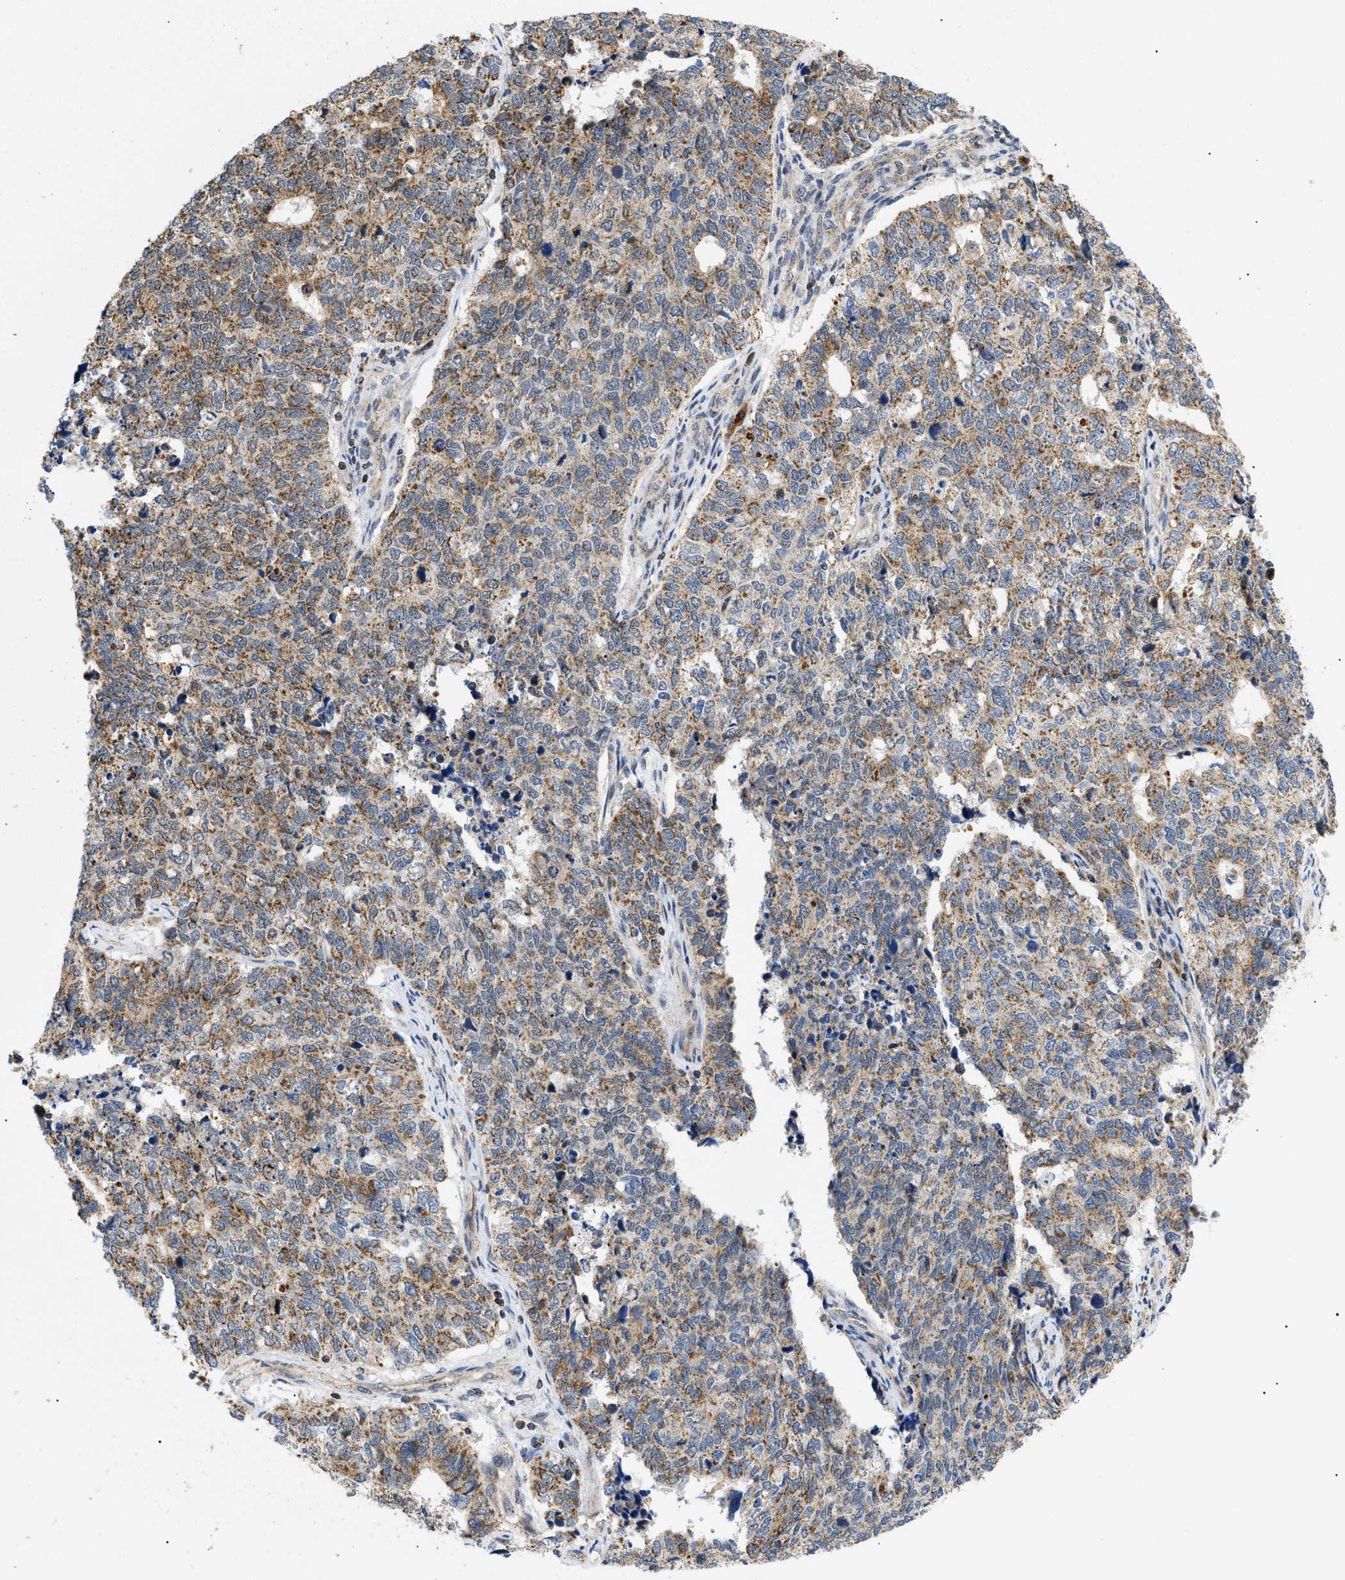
{"staining": {"intensity": "weak", "quantity": ">75%", "location": "cytoplasmic/membranous"}, "tissue": "cervical cancer", "cell_type": "Tumor cells", "image_type": "cancer", "snomed": [{"axis": "morphology", "description": "Squamous cell carcinoma, NOS"}, {"axis": "topography", "description": "Cervix"}], "caption": "DAB (3,3'-diaminobenzidine) immunohistochemical staining of squamous cell carcinoma (cervical) exhibits weak cytoplasmic/membranous protein positivity in about >75% of tumor cells.", "gene": "ZBTB11", "patient": {"sex": "female", "age": 63}}